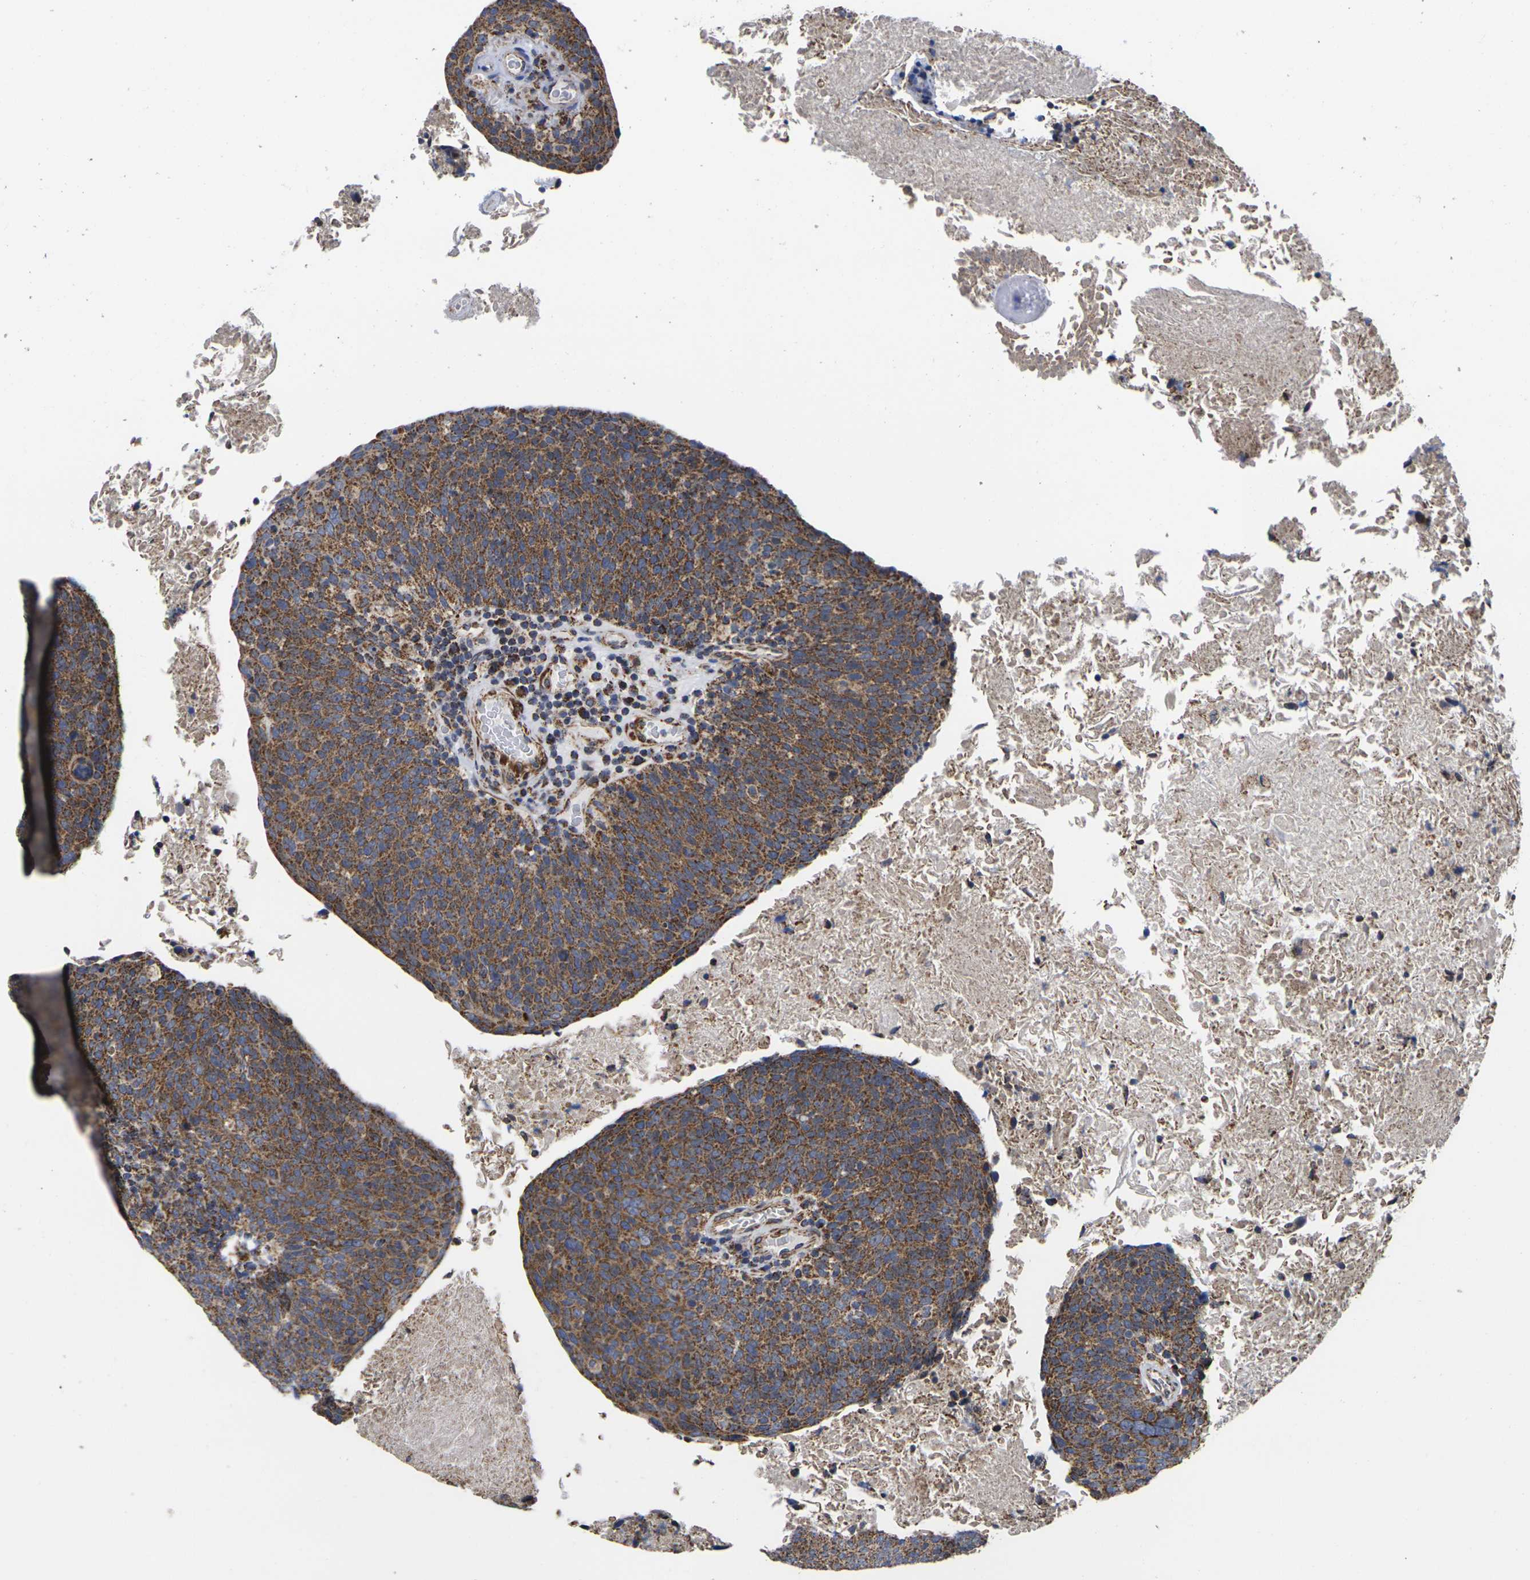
{"staining": {"intensity": "strong", "quantity": ">75%", "location": "cytoplasmic/membranous"}, "tissue": "head and neck cancer", "cell_type": "Tumor cells", "image_type": "cancer", "snomed": [{"axis": "morphology", "description": "Squamous cell carcinoma, NOS"}, {"axis": "morphology", "description": "Squamous cell carcinoma, metastatic, NOS"}, {"axis": "topography", "description": "Lymph node"}, {"axis": "topography", "description": "Head-Neck"}], "caption": "Protein expression analysis of human head and neck cancer reveals strong cytoplasmic/membranous staining in about >75% of tumor cells.", "gene": "P2RY11", "patient": {"sex": "male", "age": 62}}